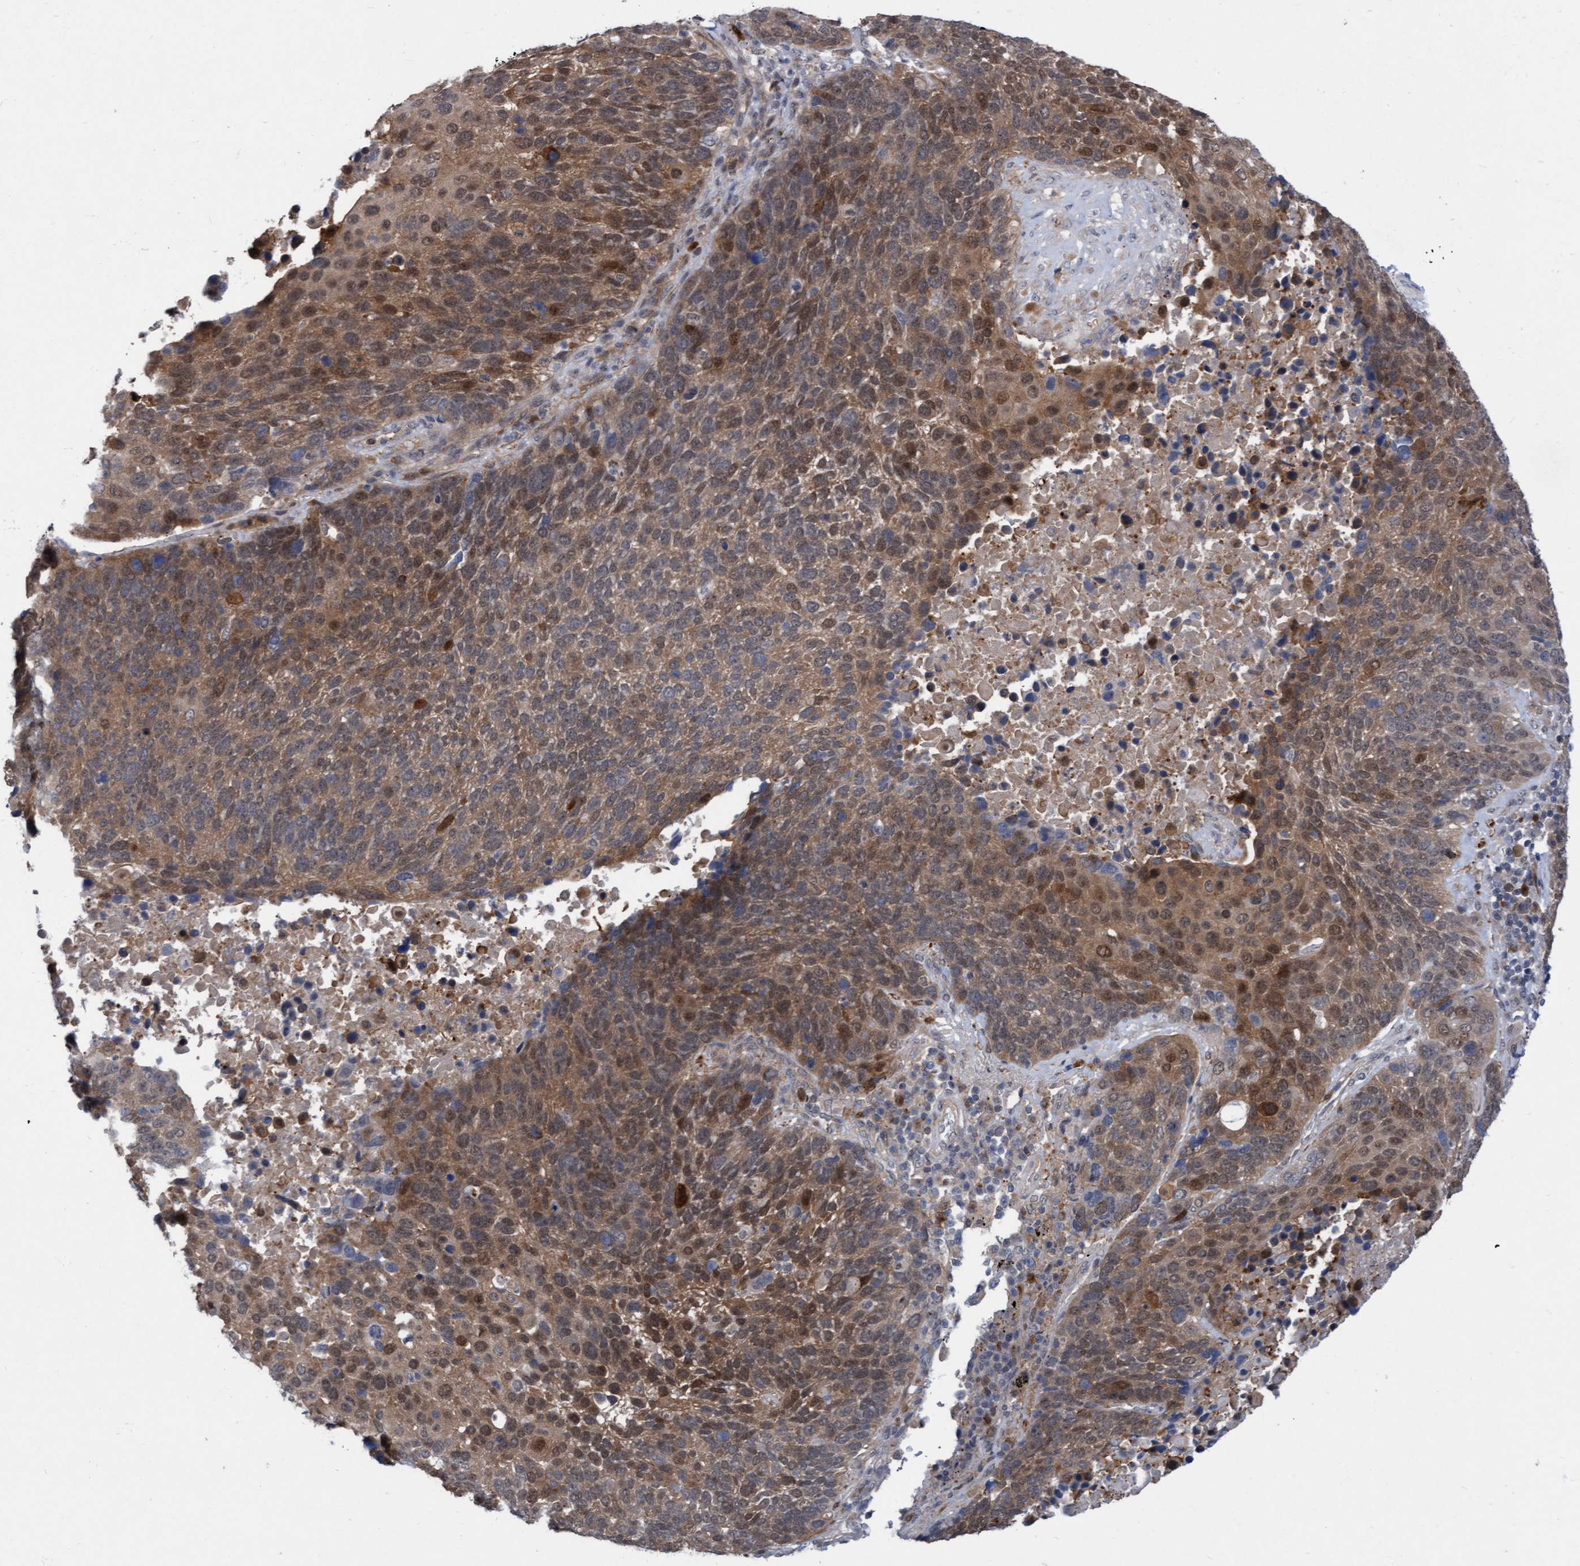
{"staining": {"intensity": "moderate", "quantity": ">75%", "location": "cytoplasmic/membranous,nuclear"}, "tissue": "lung cancer", "cell_type": "Tumor cells", "image_type": "cancer", "snomed": [{"axis": "morphology", "description": "Squamous cell carcinoma, NOS"}, {"axis": "topography", "description": "Lung"}], "caption": "Immunohistochemical staining of lung squamous cell carcinoma demonstrates medium levels of moderate cytoplasmic/membranous and nuclear protein positivity in about >75% of tumor cells.", "gene": "RAP1GAP2", "patient": {"sex": "male", "age": 66}}